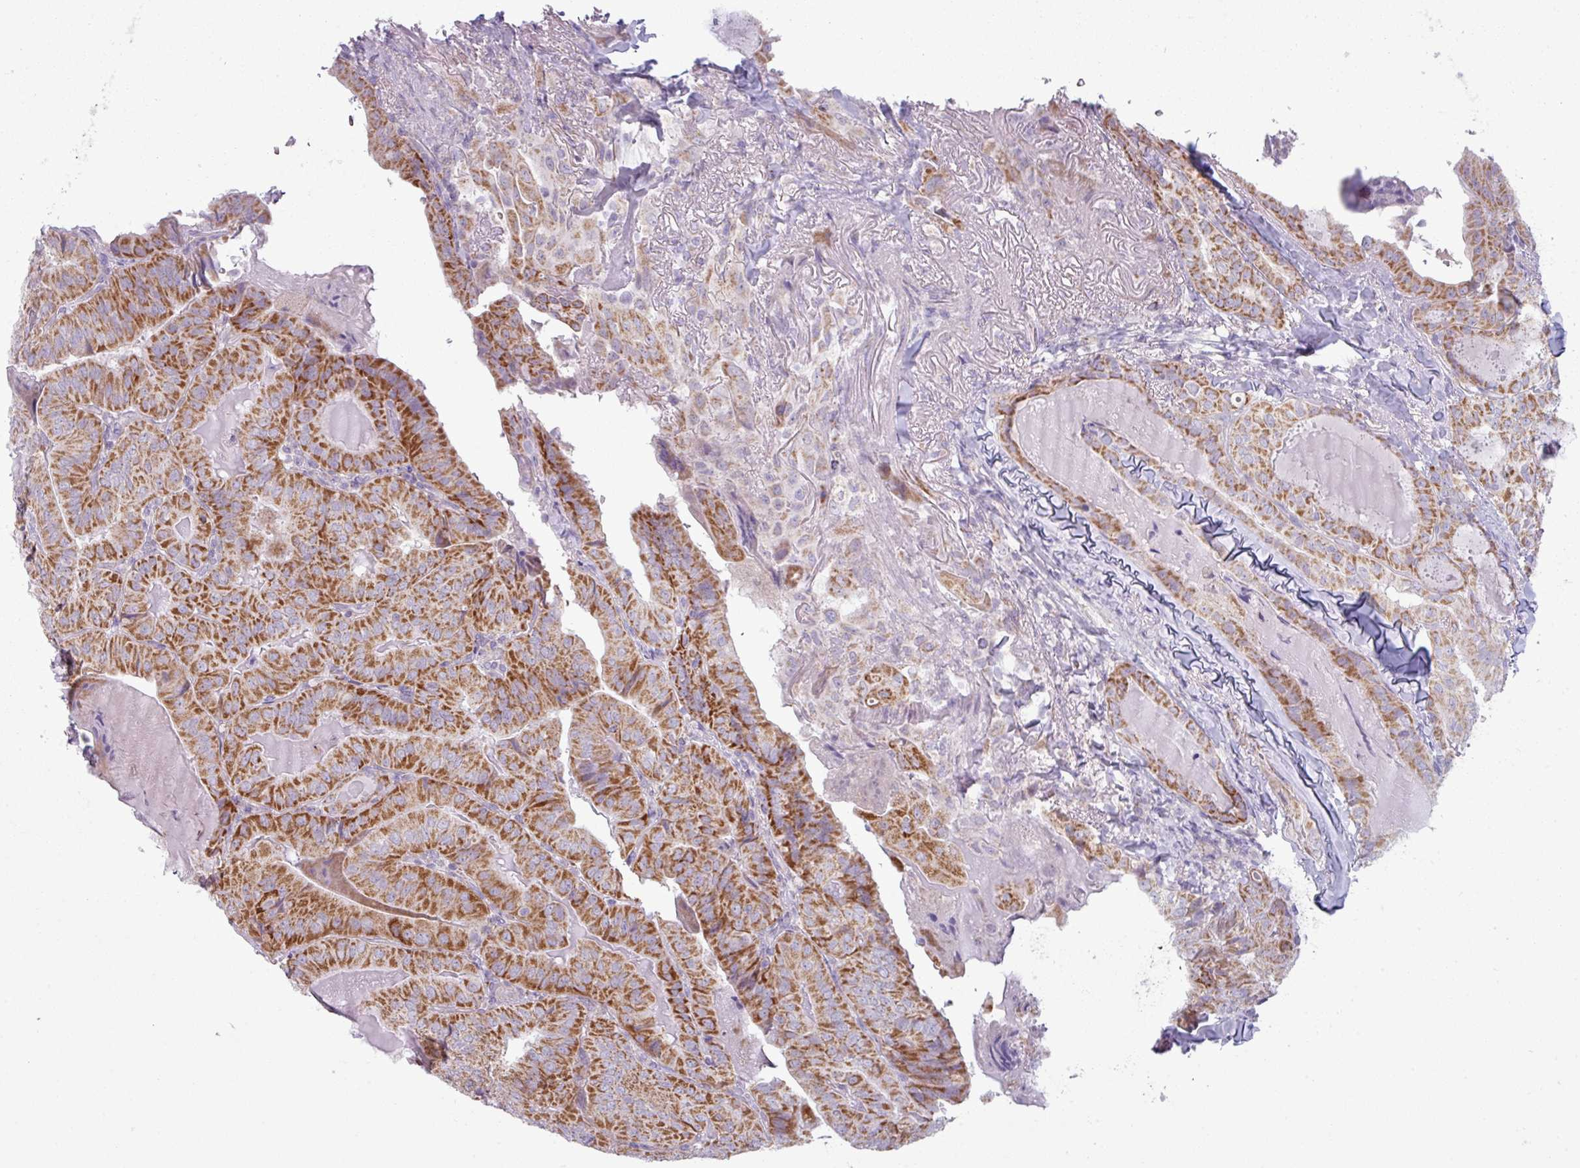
{"staining": {"intensity": "moderate", "quantity": ">75%", "location": "cytoplasmic/membranous"}, "tissue": "thyroid cancer", "cell_type": "Tumor cells", "image_type": "cancer", "snomed": [{"axis": "morphology", "description": "Papillary adenocarcinoma, NOS"}, {"axis": "topography", "description": "Thyroid gland"}], "caption": "Immunohistochemistry of thyroid cancer (papillary adenocarcinoma) exhibits medium levels of moderate cytoplasmic/membranous staining in about >75% of tumor cells.", "gene": "ZNF615", "patient": {"sex": "female", "age": 68}}